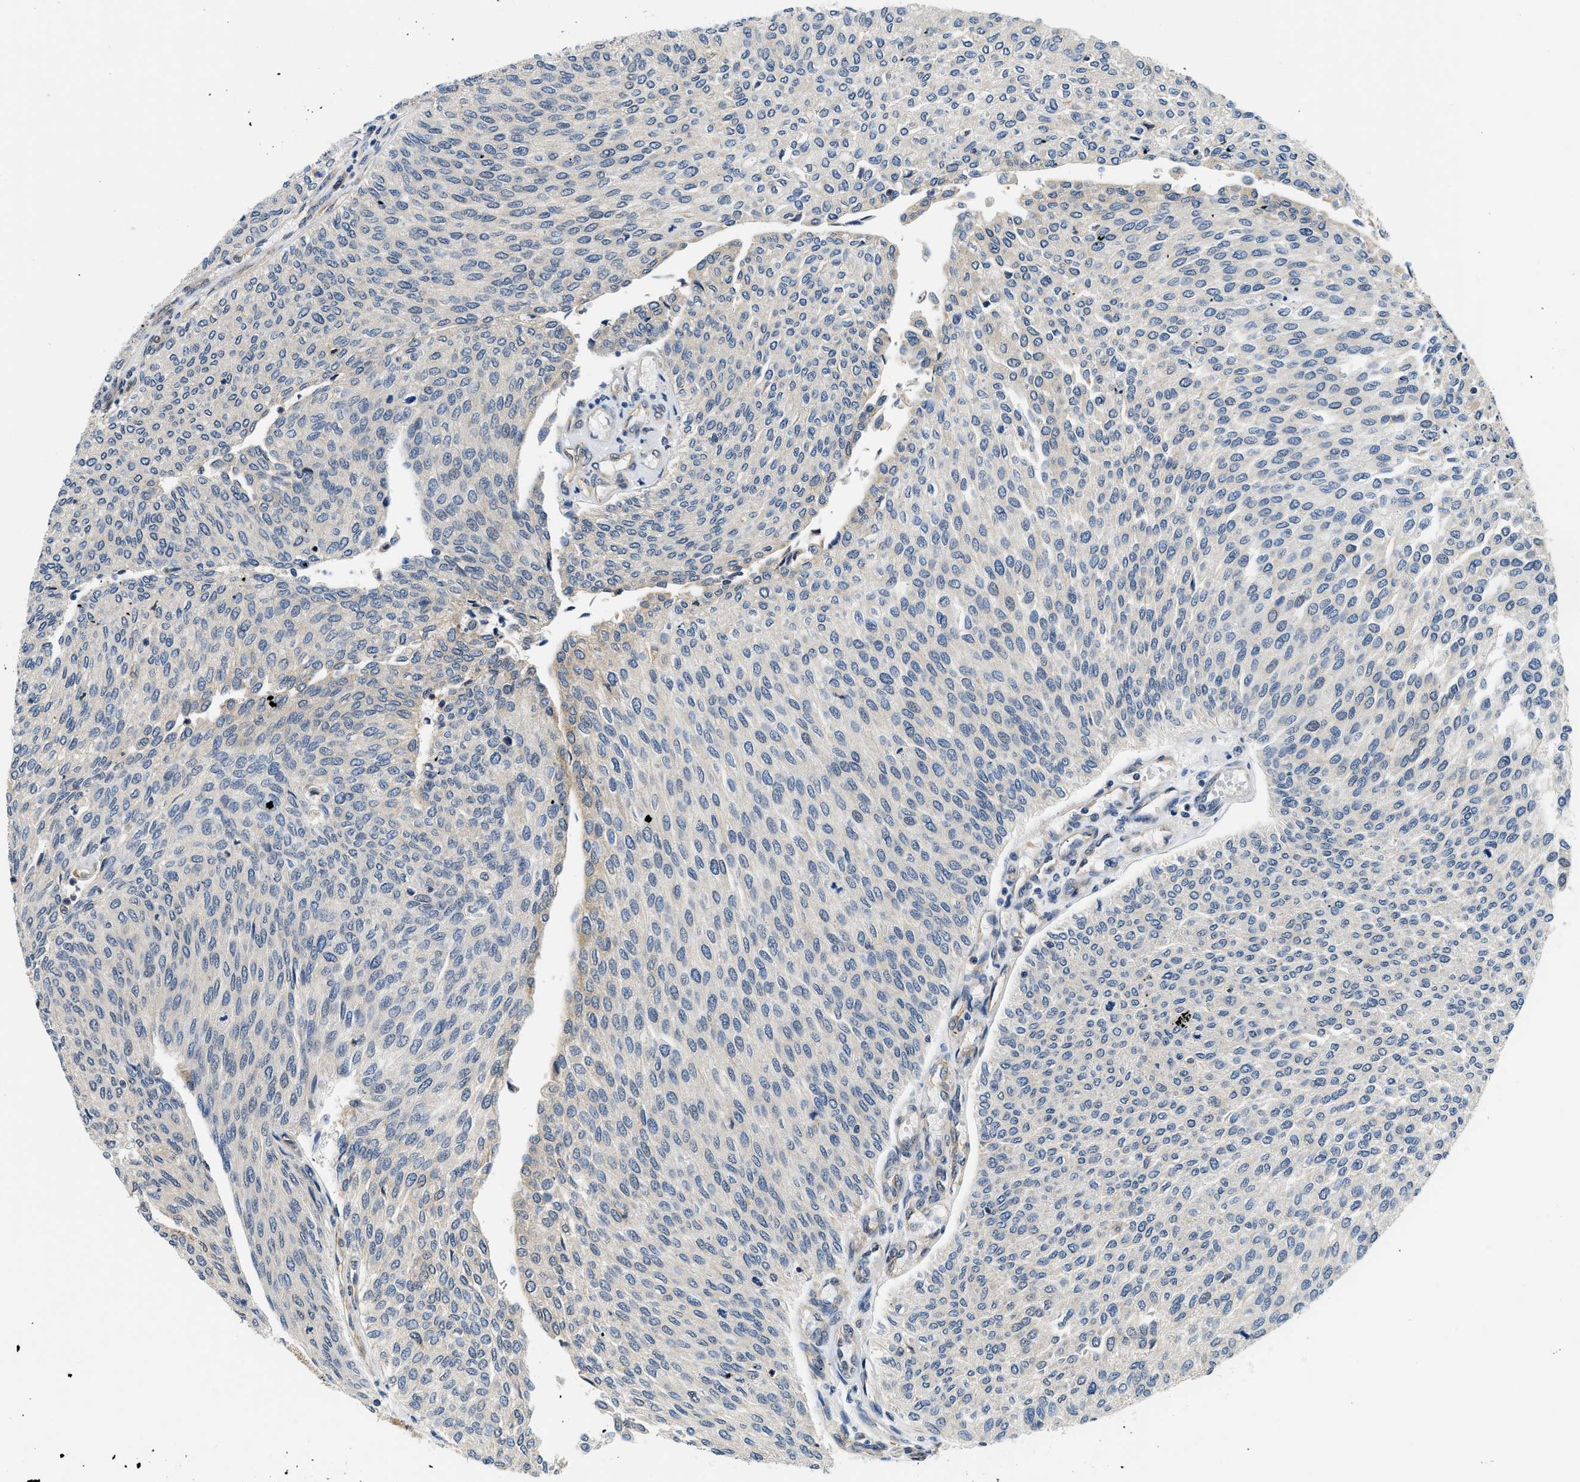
{"staining": {"intensity": "negative", "quantity": "none", "location": "none"}, "tissue": "urothelial cancer", "cell_type": "Tumor cells", "image_type": "cancer", "snomed": [{"axis": "morphology", "description": "Urothelial carcinoma, Low grade"}, {"axis": "topography", "description": "Urinary bladder"}], "caption": "Immunohistochemical staining of human urothelial cancer reveals no significant staining in tumor cells.", "gene": "BCL7C", "patient": {"sex": "female", "age": 79}}